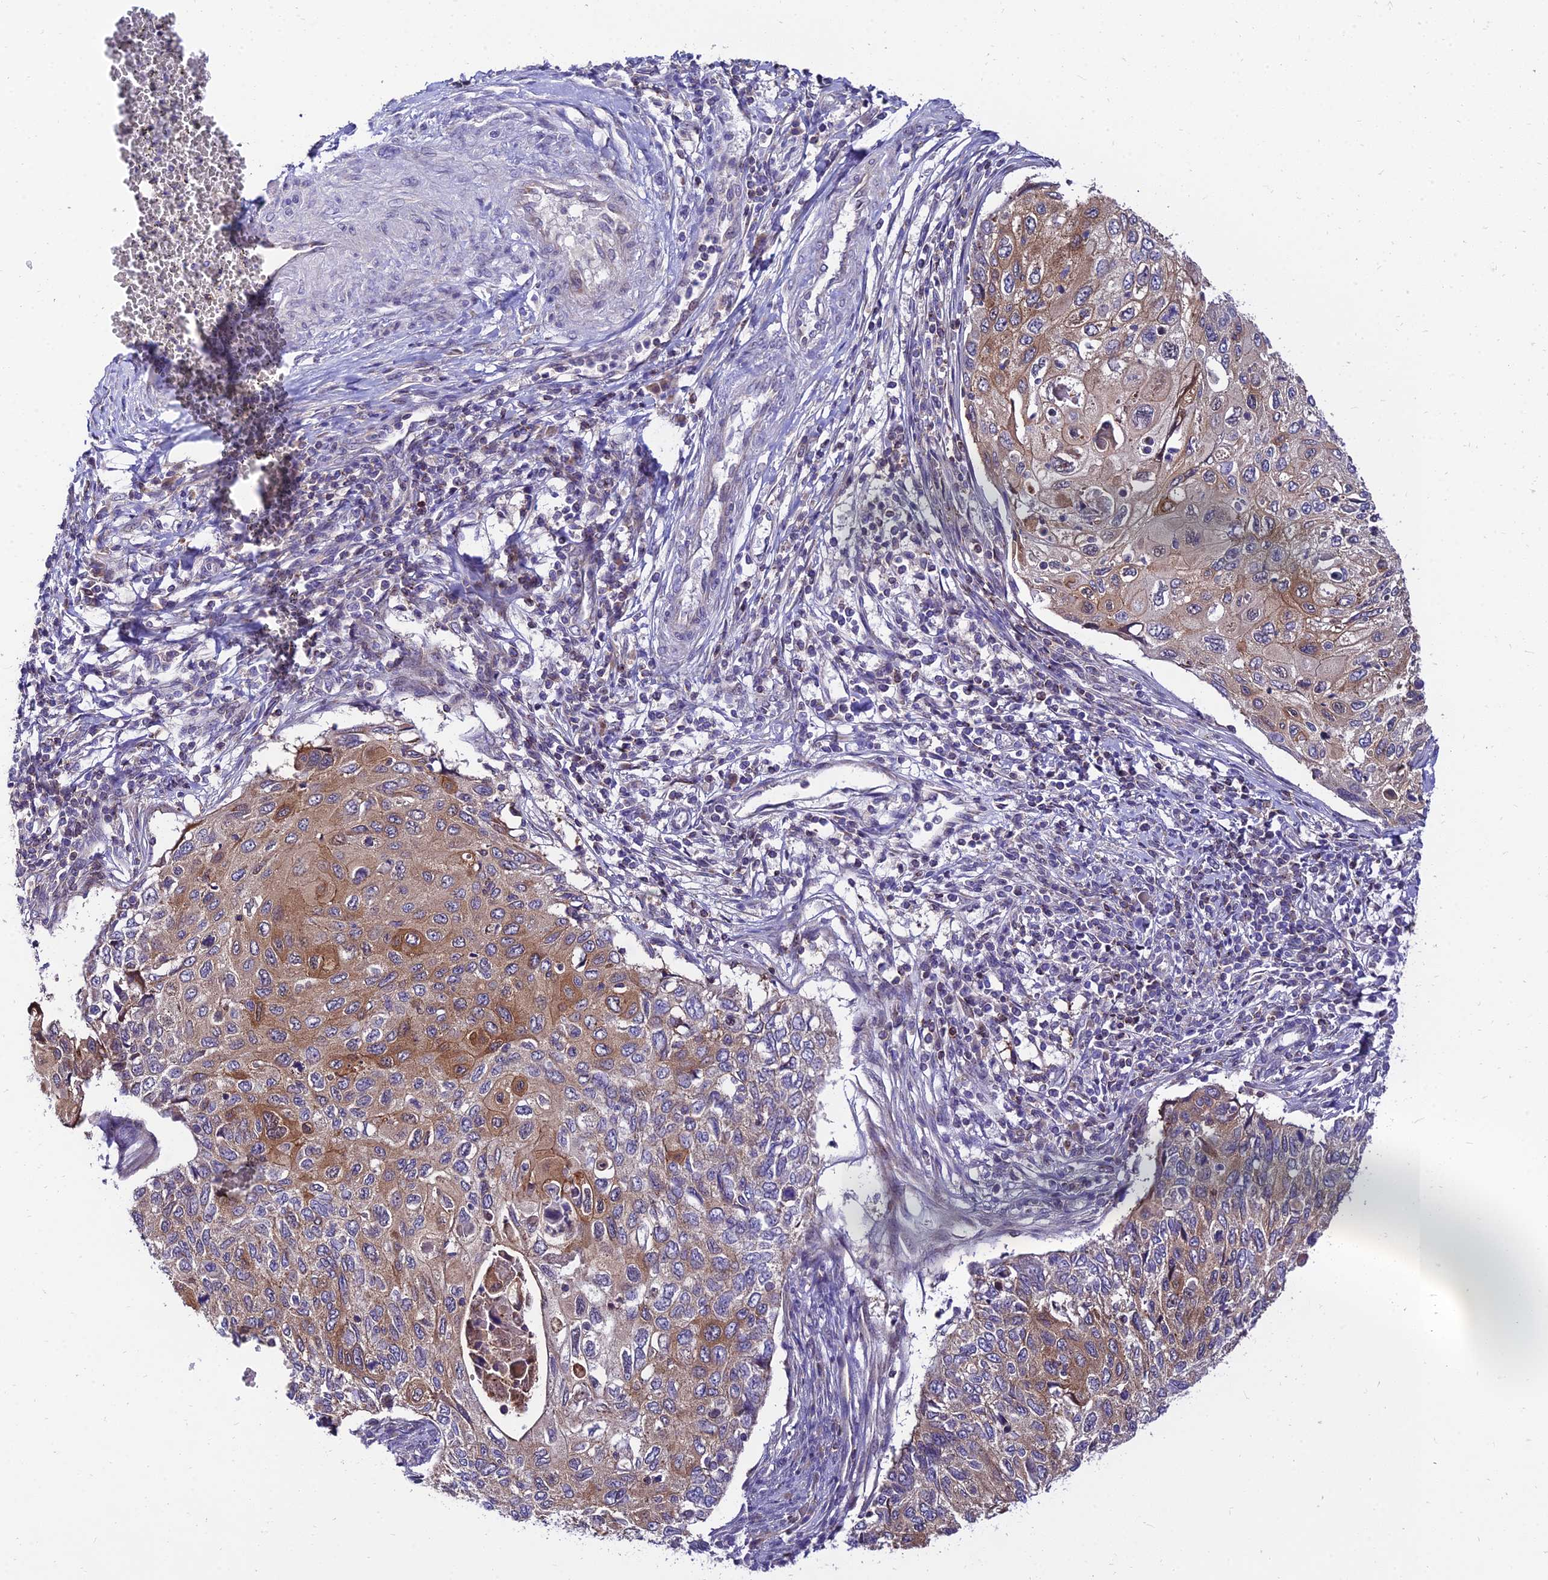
{"staining": {"intensity": "moderate", "quantity": "<25%", "location": "cytoplasmic/membranous"}, "tissue": "cervical cancer", "cell_type": "Tumor cells", "image_type": "cancer", "snomed": [{"axis": "morphology", "description": "Squamous cell carcinoma, NOS"}, {"axis": "topography", "description": "Cervix"}], "caption": "About <25% of tumor cells in cervical squamous cell carcinoma display moderate cytoplasmic/membranous protein staining as visualized by brown immunohistochemical staining.", "gene": "C6orf132", "patient": {"sex": "female", "age": 70}}